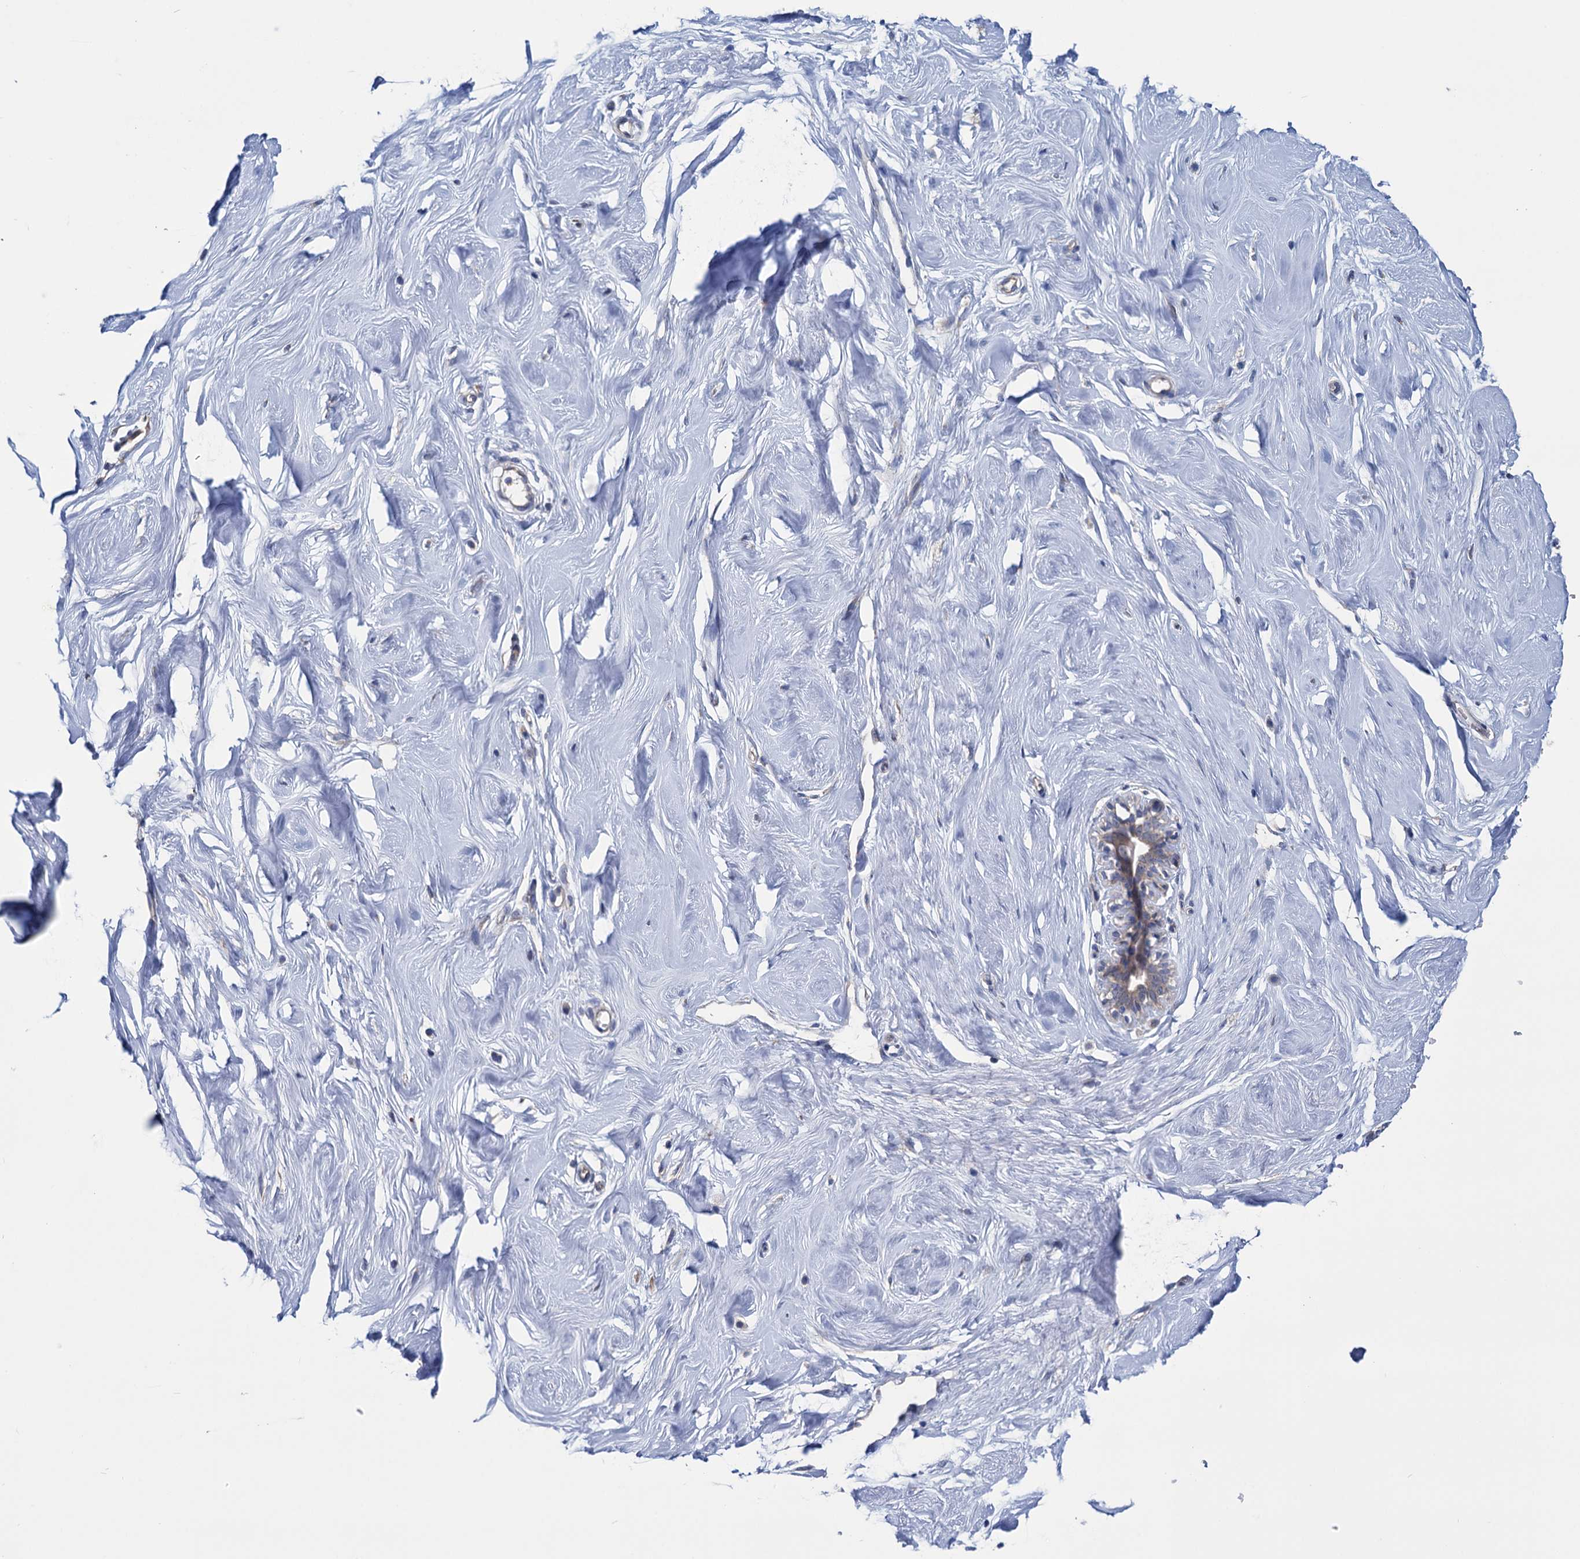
{"staining": {"intensity": "negative", "quantity": "none", "location": "none"}, "tissue": "breast", "cell_type": "Adipocytes", "image_type": "normal", "snomed": [{"axis": "morphology", "description": "Normal tissue, NOS"}, {"axis": "morphology", "description": "Adenoma, NOS"}, {"axis": "topography", "description": "Breast"}], "caption": "Immunohistochemical staining of benign human breast demonstrates no significant staining in adipocytes.", "gene": "EYA4", "patient": {"sex": "female", "age": 23}}